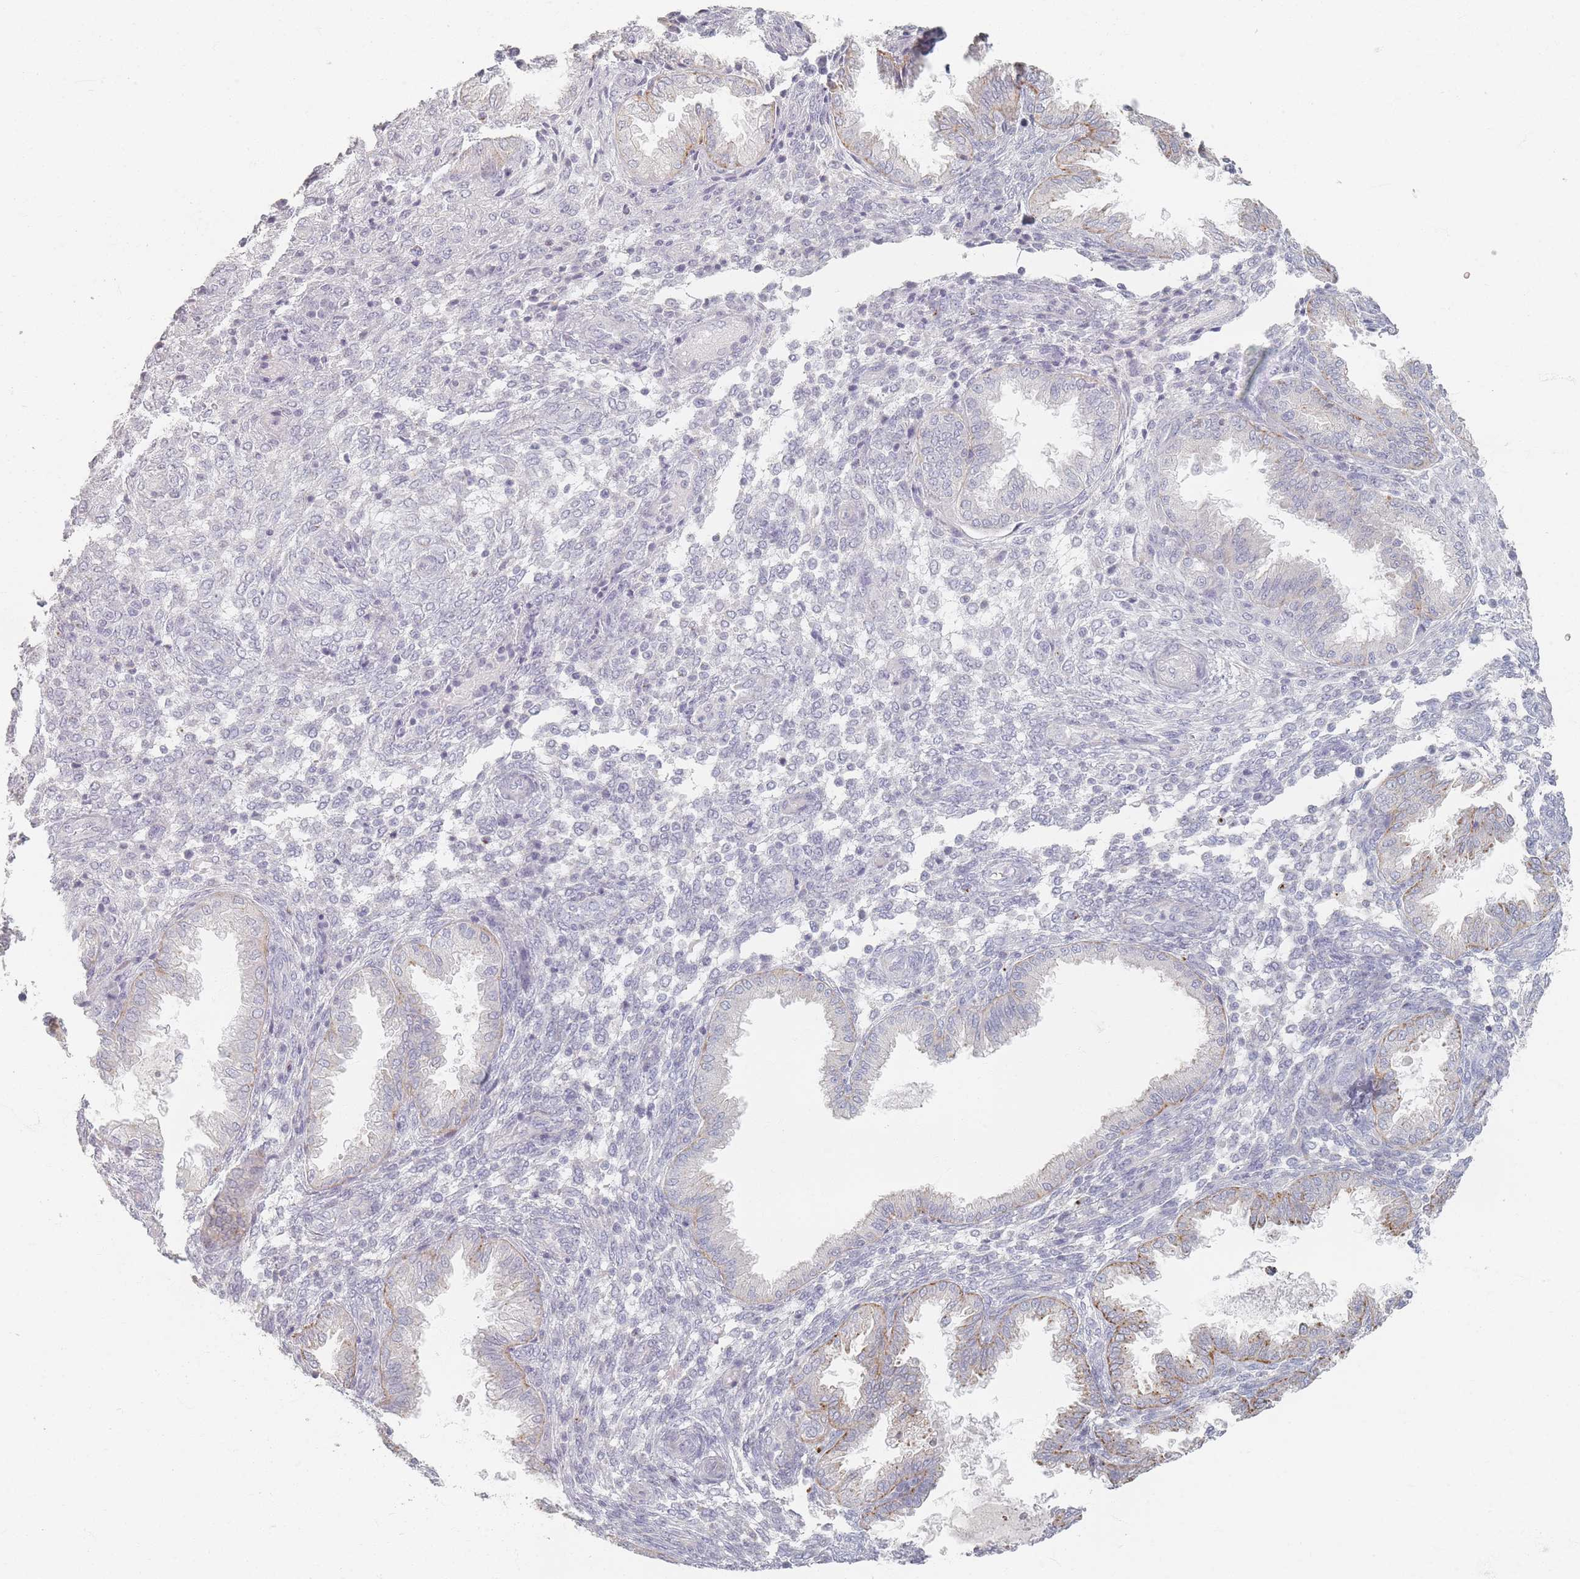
{"staining": {"intensity": "negative", "quantity": "none", "location": "none"}, "tissue": "endometrium", "cell_type": "Cells in endometrial stroma", "image_type": "normal", "snomed": [{"axis": "morphology", "description": "Normal tissue, NOS"}, {"axis": "topography", "description": "Endometrium"}], "caption": "Immunohistochemistry (IHC) of normal endometrium reveals no positivity in cells in endometrial stroma. (Stains: DAB immunohistochemistry with hematoxylin counter stain, Microscopy: brightfield microscopy at high magnification).", "gene": "ENSG00000251357", "patient": {"sex": "female", "age": 33}}